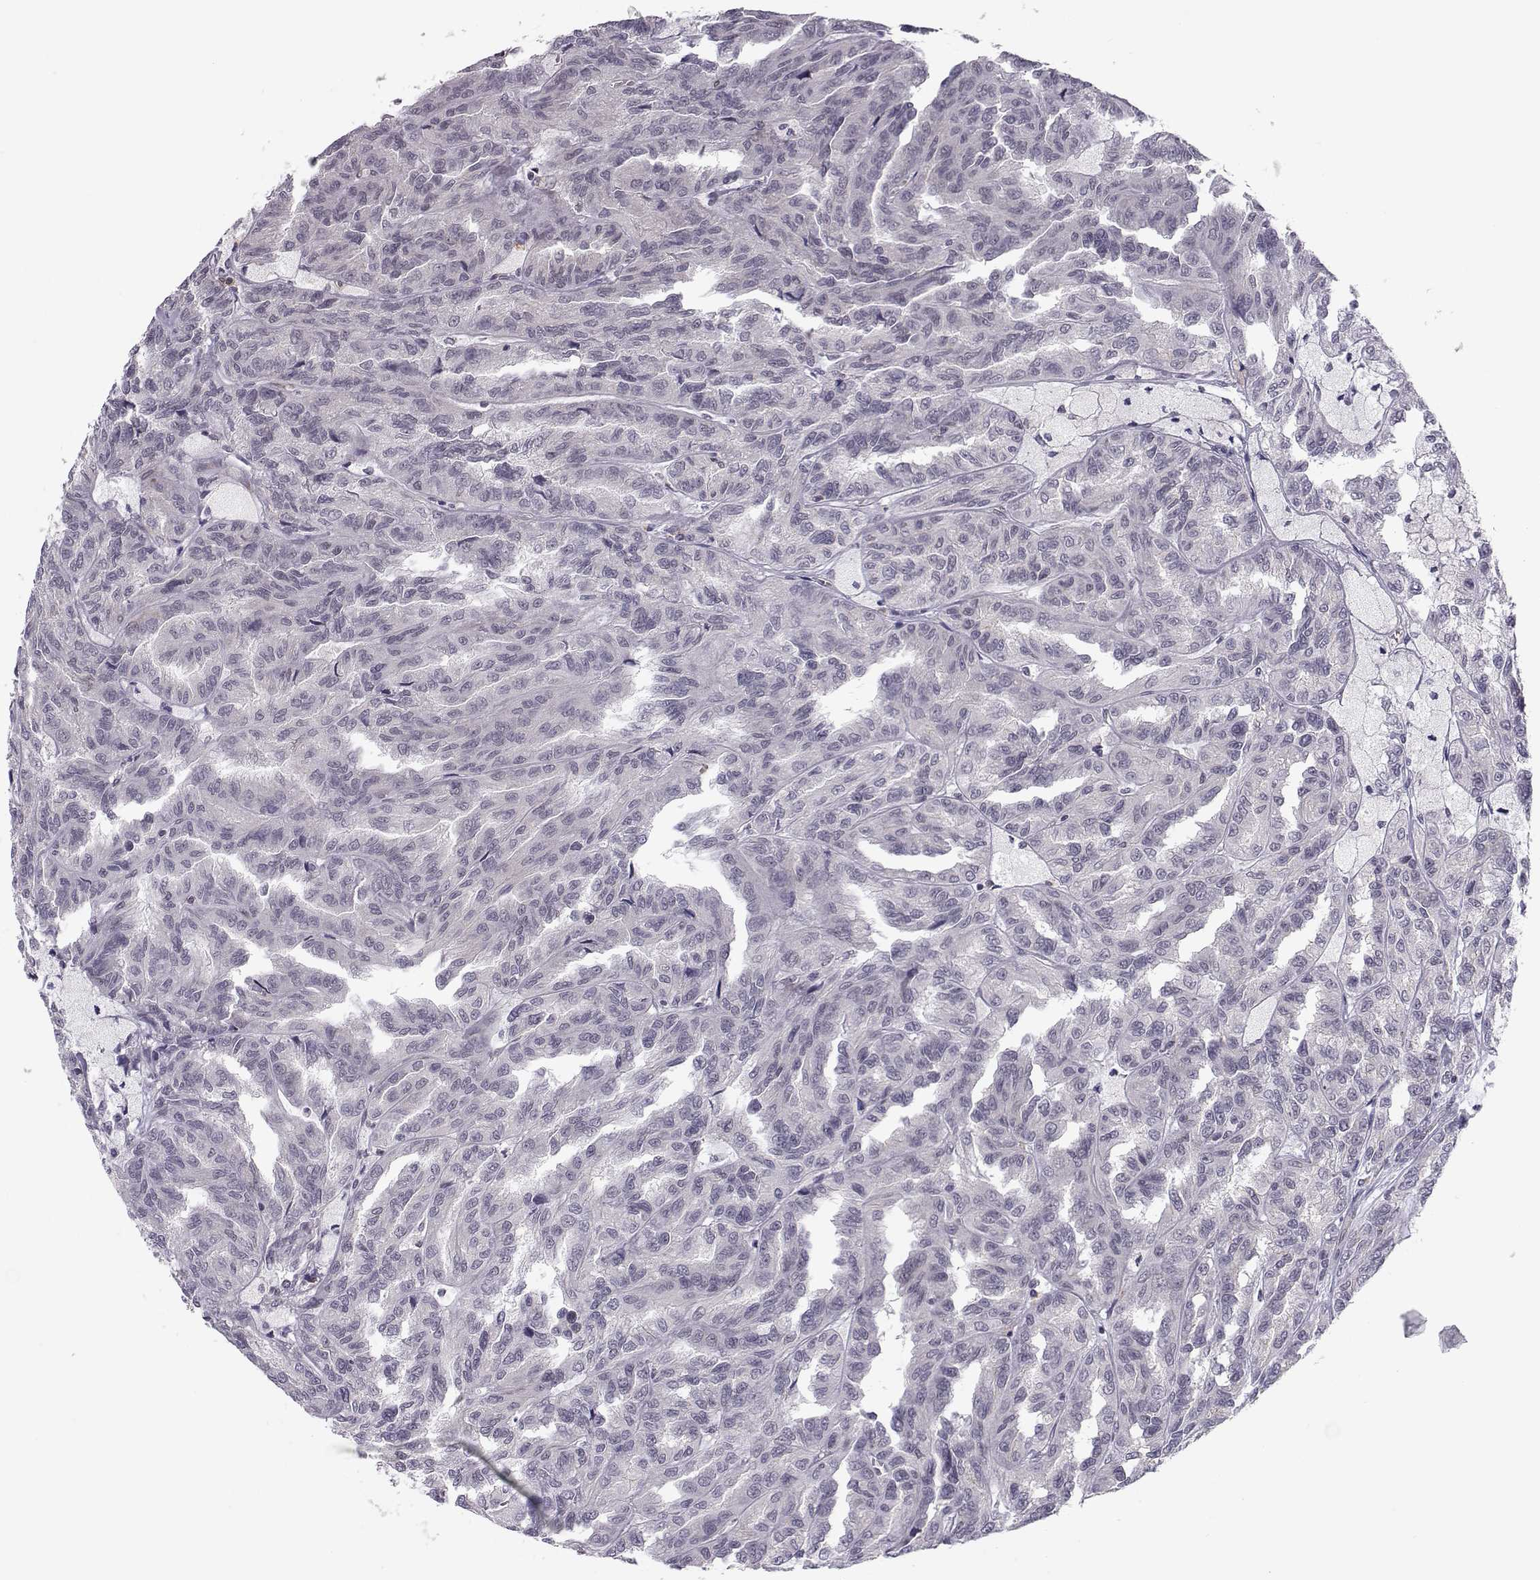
{"staining": {"intensity": "negative", "quantity": "none", "location": "none"}, "tissue": "renal cancer", "cell_type": "Tumor cells", "image_type": "cancer", "snomed": [{"axis": "morphology", "description": "Adenocarcinoma, NOS"}, {"axis": "topography", "description": "Kidney"}], "caption": "A high-resolution micrograph shows IHC staining of renal adenocarcinoma, which shows no significant staining in tumor cells.", "gene": "KIF13B", "patient": {"sex": "male", "age": 79}}